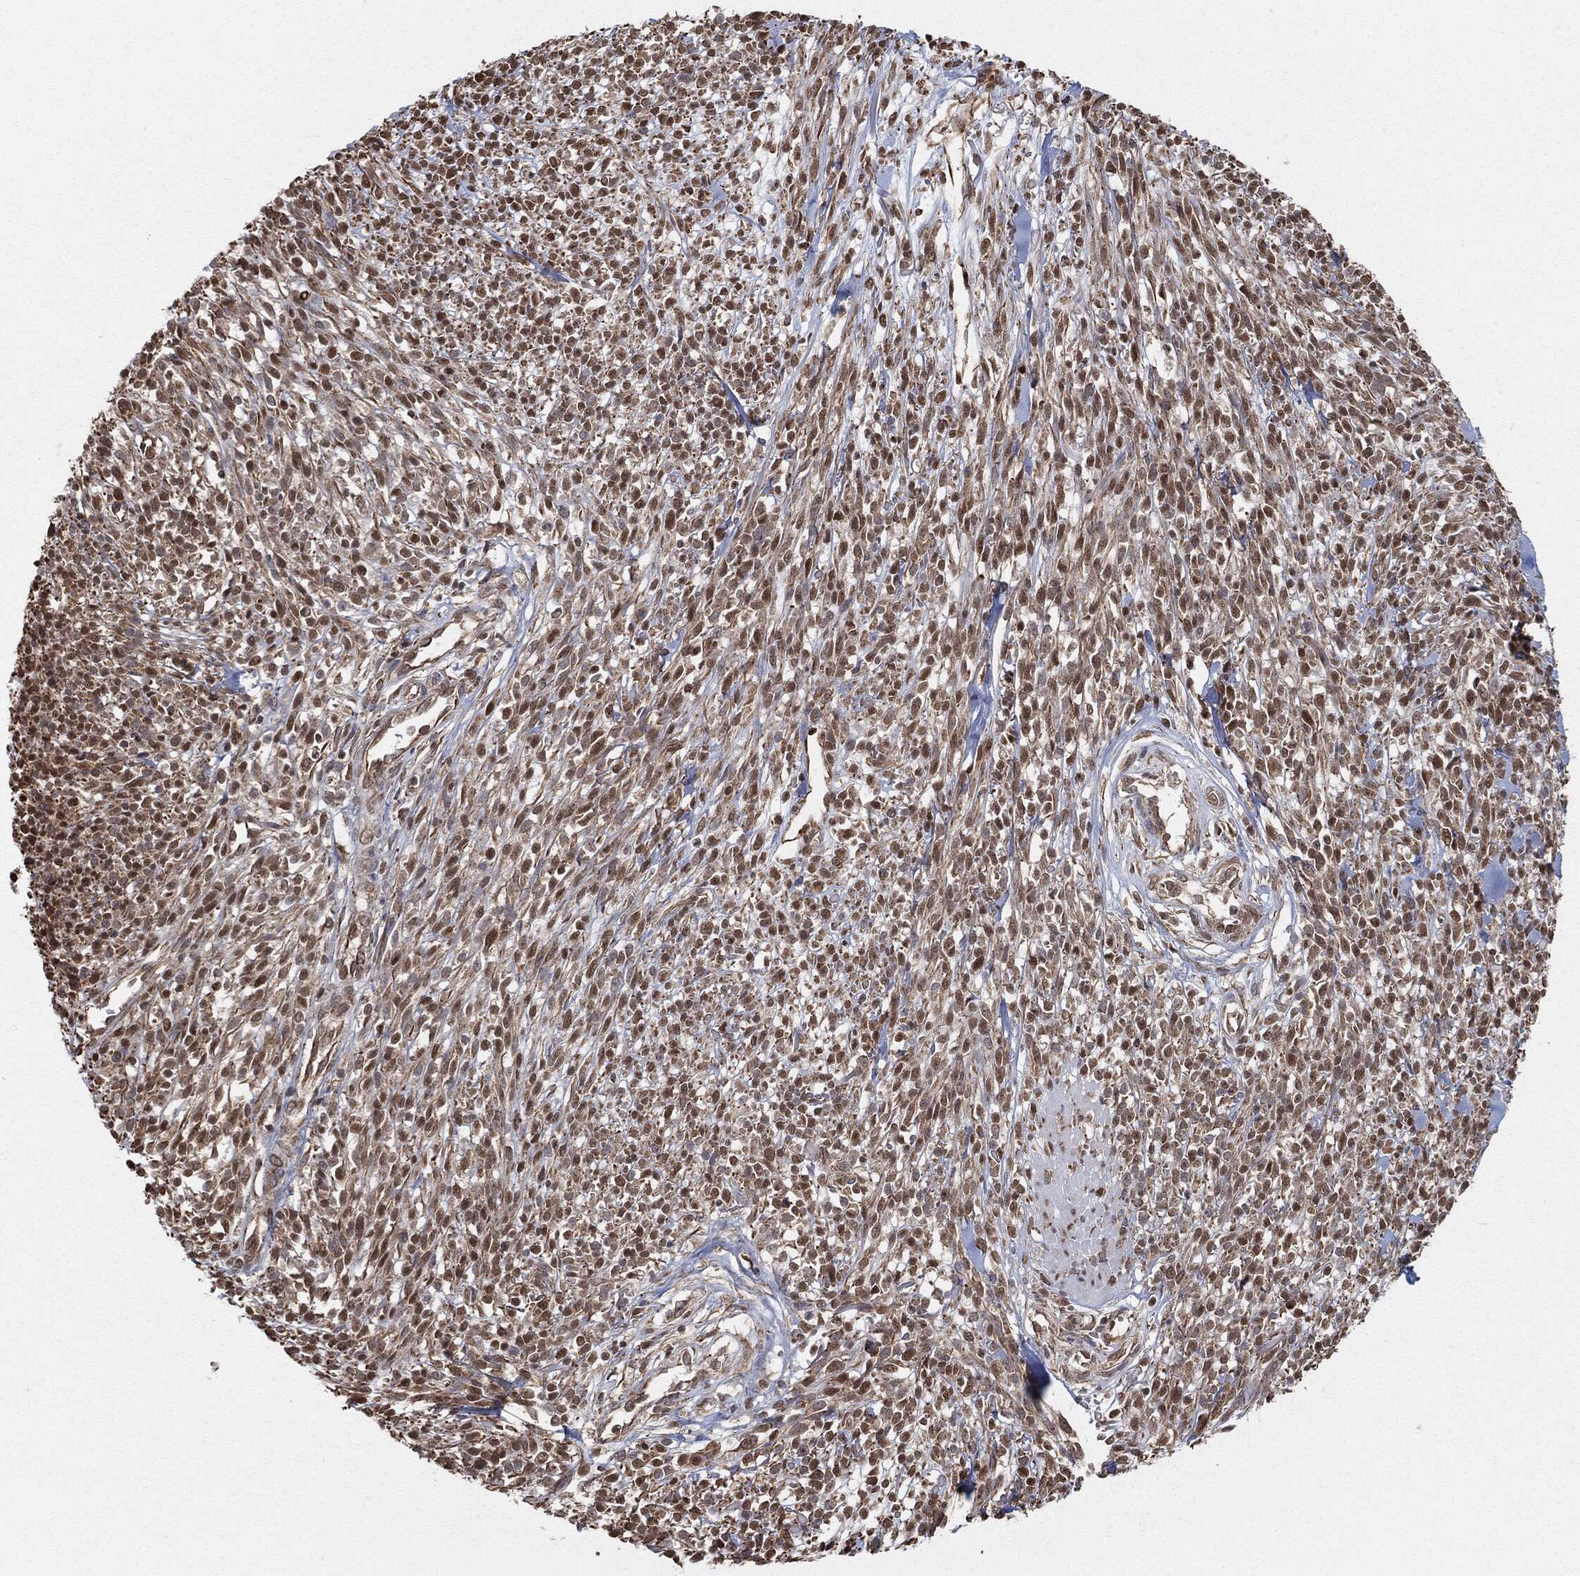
{"staining": {"intensity": "moderate", "quantity": "25%-75%", "location": "nuclear"}, "tissue": "melanoma", "cell_type": "Tumor cells", "image_type": "cancer", "snomed": [{"axis": "morphology", "description": "Malignant melanoma, NOS"}, {"axis": "topography", "description": "Skin"}, {"axis": "topography", "description": "Skin of trunk"}], "caption": "Immunohistochemical staining of human melanoma reveals moderate nuclear protein positivity in approximately 25%-75% of tumor cells.", "gene": "TP53RK", "patient": {"sex": "male", "age": 74}}